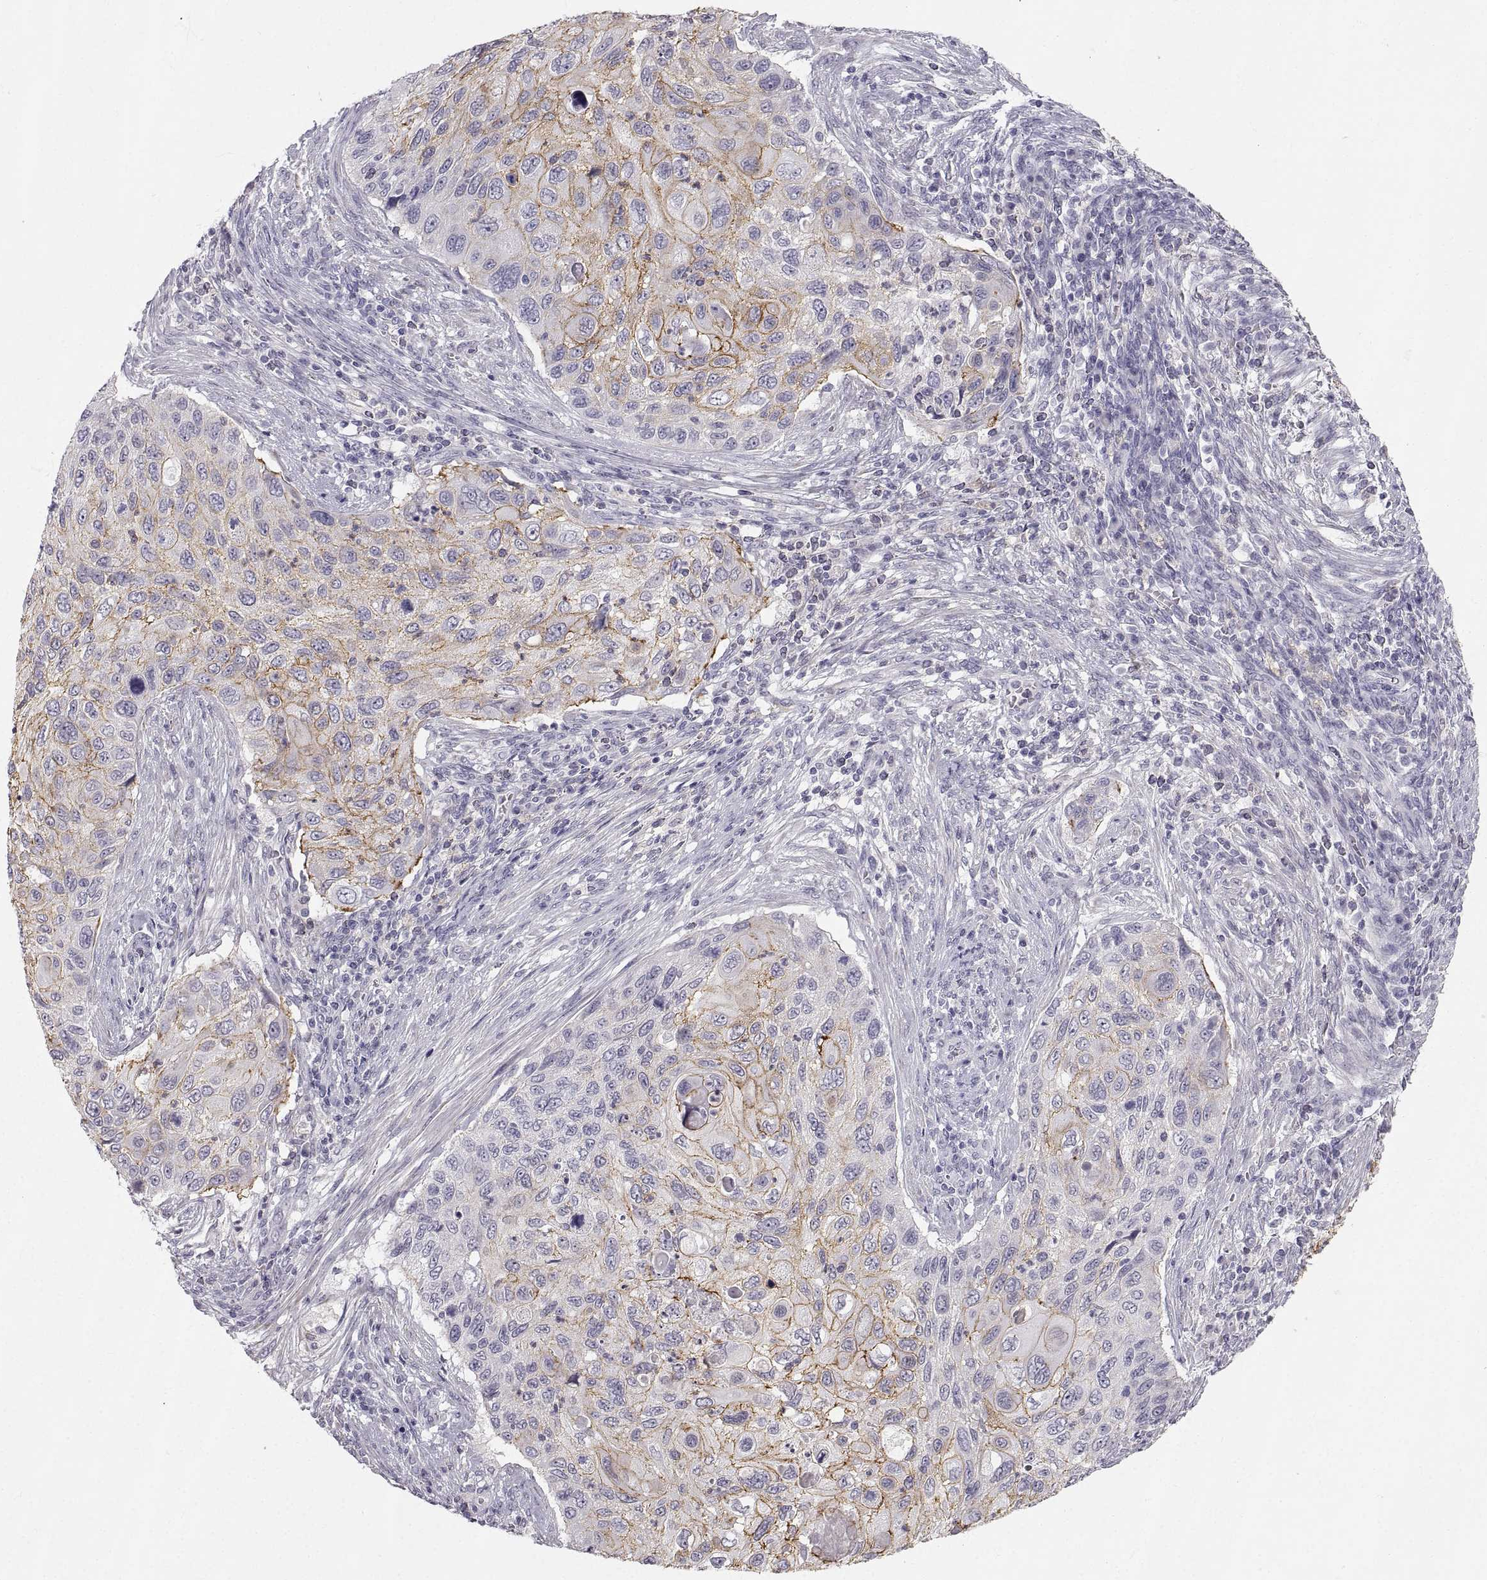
{"staining": {"intensity": "moderate", "quantity": "25%-75%", "location": "cytoplasmic/membranous"}, "tissue": "cervical cancer", "cell_type": "Tumor cells", "image_type": "cancer", "snomed": [{"axis": "morphology", "description": "Squamous cell carcinoma, NOS"}, {"axis": "topography", "description": "Cervix"}], "caption": "Protein staining of cervical squamous cell carcinoma tissue demonstrates moderate cytoplasmic/membranous staining in approximately 25%-75% of tumor cells. The protein of interest is stained brown, and the nuclei are stained in blue (DAB (3,3'-diaminobenzidine) IHC with brightfield microscopy, high magnification).", "gene": "ZNF185", "patient": {"sex": "female", "age": 70}}